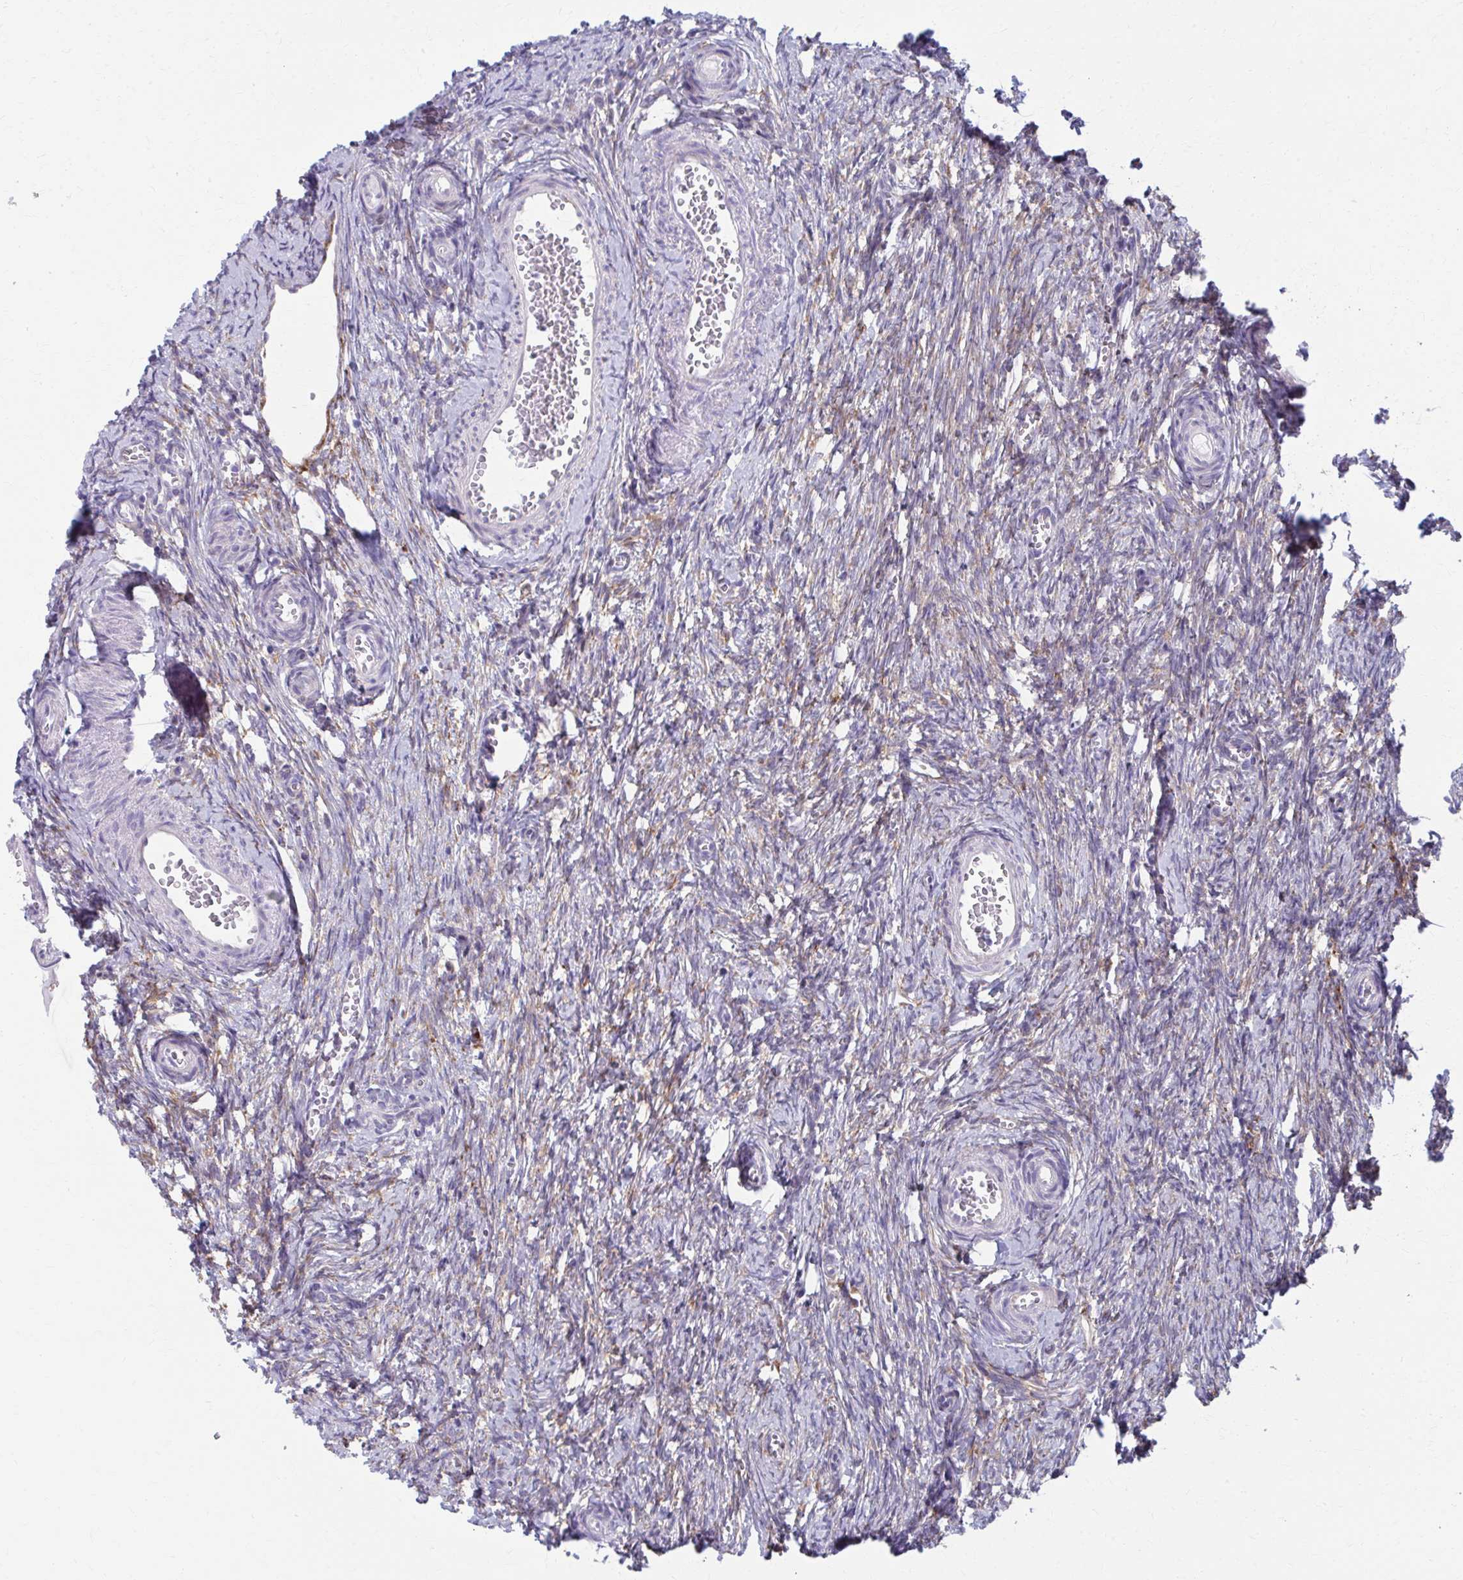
{"staining": {"intensity": "moderate", "quantity": ">75%", "location": "cytoplasmic/membranous"}, "tissue": "ovary", "cell_type": "Follicle cells", "image_type": "normal", "snomed": [{"axis": "morphology", "description": "Normal tissue, NOS"}, {"axis": "topography", "description": "Ovary"}], "caption": "This photomicrograph exhibits immunohistochemistry staining of benign human ovary, with medium moderate cytoplasmic/membranous expression in approximately >75% of follicle cells.", "gene": "SPATS2L", "patient": {"sex": "female", "age": 41}}